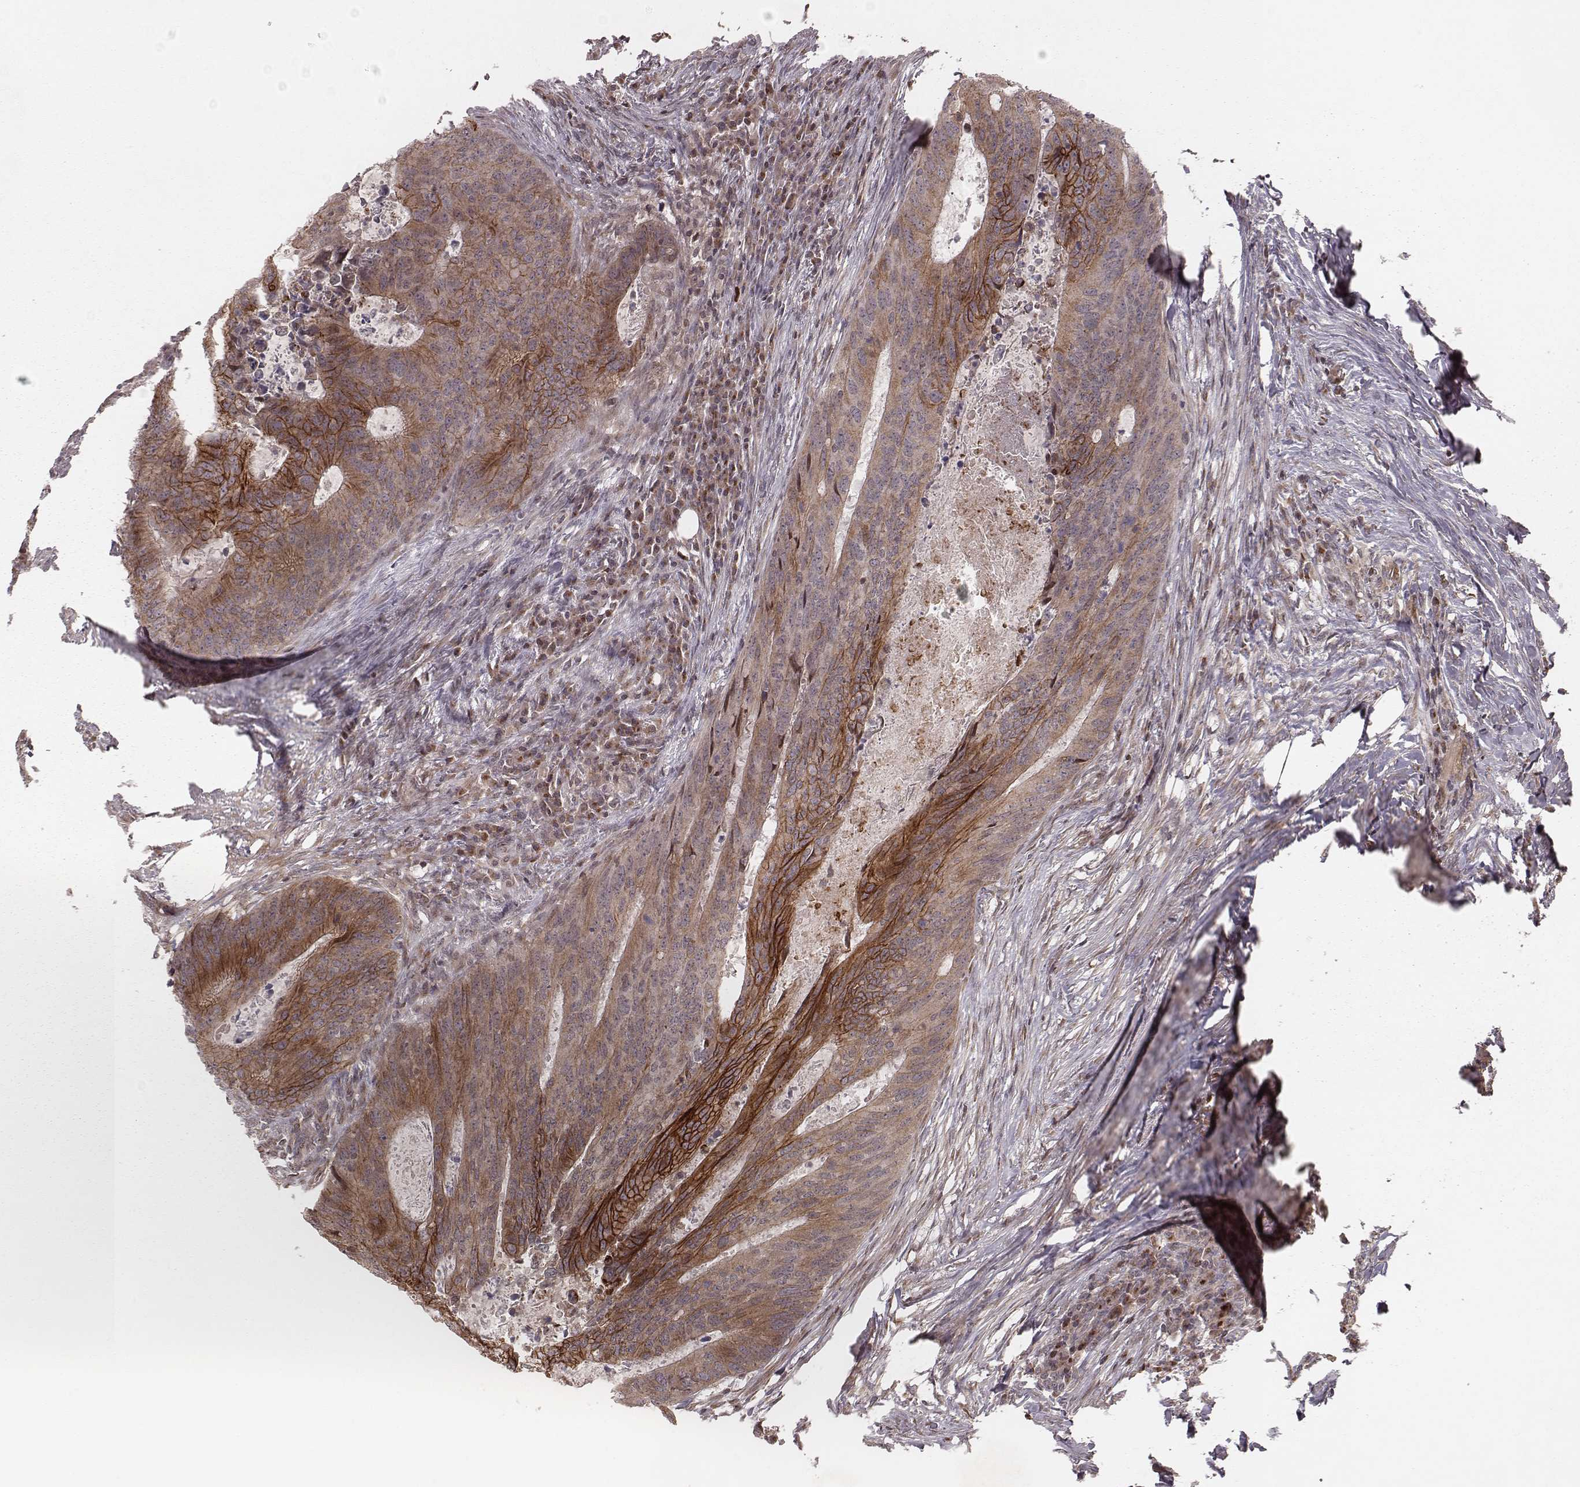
{"staining": {"intensity": "strong", "quantity": ">75%", "location": "cytoplasmic/membranous"}, "tissue": "colorectal cancer", "cell_type": "Tumor cells", "image_type": "cancer", "snomed": [{"axis": "morphology", "description": "Adenocarcinoma, NOS"}, {"axis": "topography", "description": "Colon"}], "caption": "Immunohistochemical staining of human colorectal cancer (adenocarcinoma) demonstrates high levels of strong cytoplasmic/membranous positivity in approximately >75% of tumor cells. (DAB = brown stain, brightfield microscopy at high magnification).", "gene": "MYO19", "patient": {"sex": "male", "age": 67}}